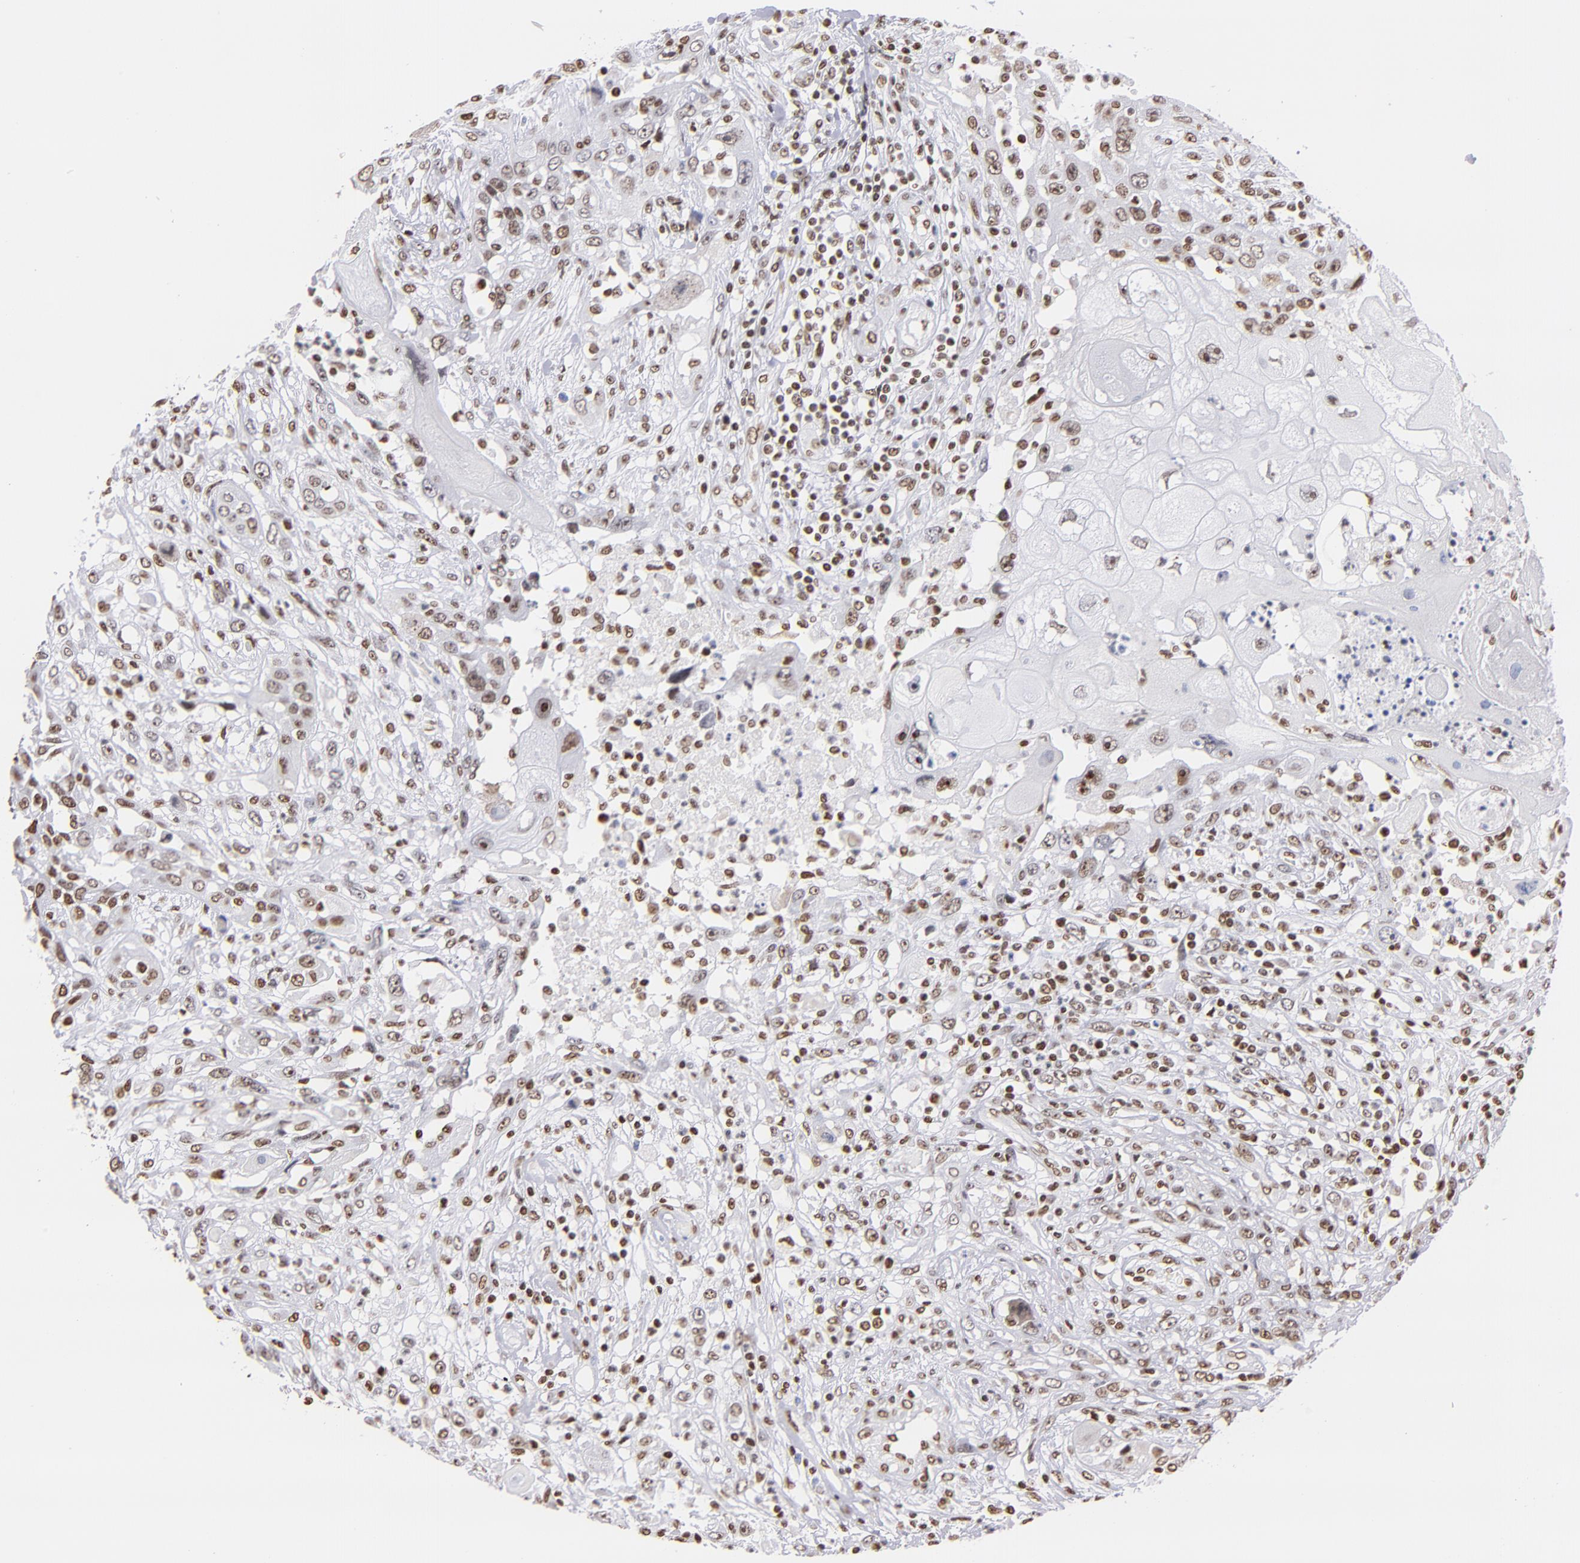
{"staining": {"intensity": "moderate", "quantity": ">75%", "location": "nuclear"}, "tissue": "head and neck cancer", "cell_type": "Tumor cells", "image_type": "cancer", "snomed": [{"axis": "morphology", "description": "Neoplasm, malignant, NOS"}, {"axis": "topography", "description": "Salivary gland"}, {"axis": "topography", "description": "Head-Neck"}], "caption": "The histopathology image shows immunohistochemical staining of neoplasm (malignant) (head and neck). There is moderate nuclear expression is seen in about >75% of tumor cells. (DAB IHC, brown staining for protein, blue staining for nuclei).", "gene": "IFI16", "patient": {"sex": "male", "age": 43}}